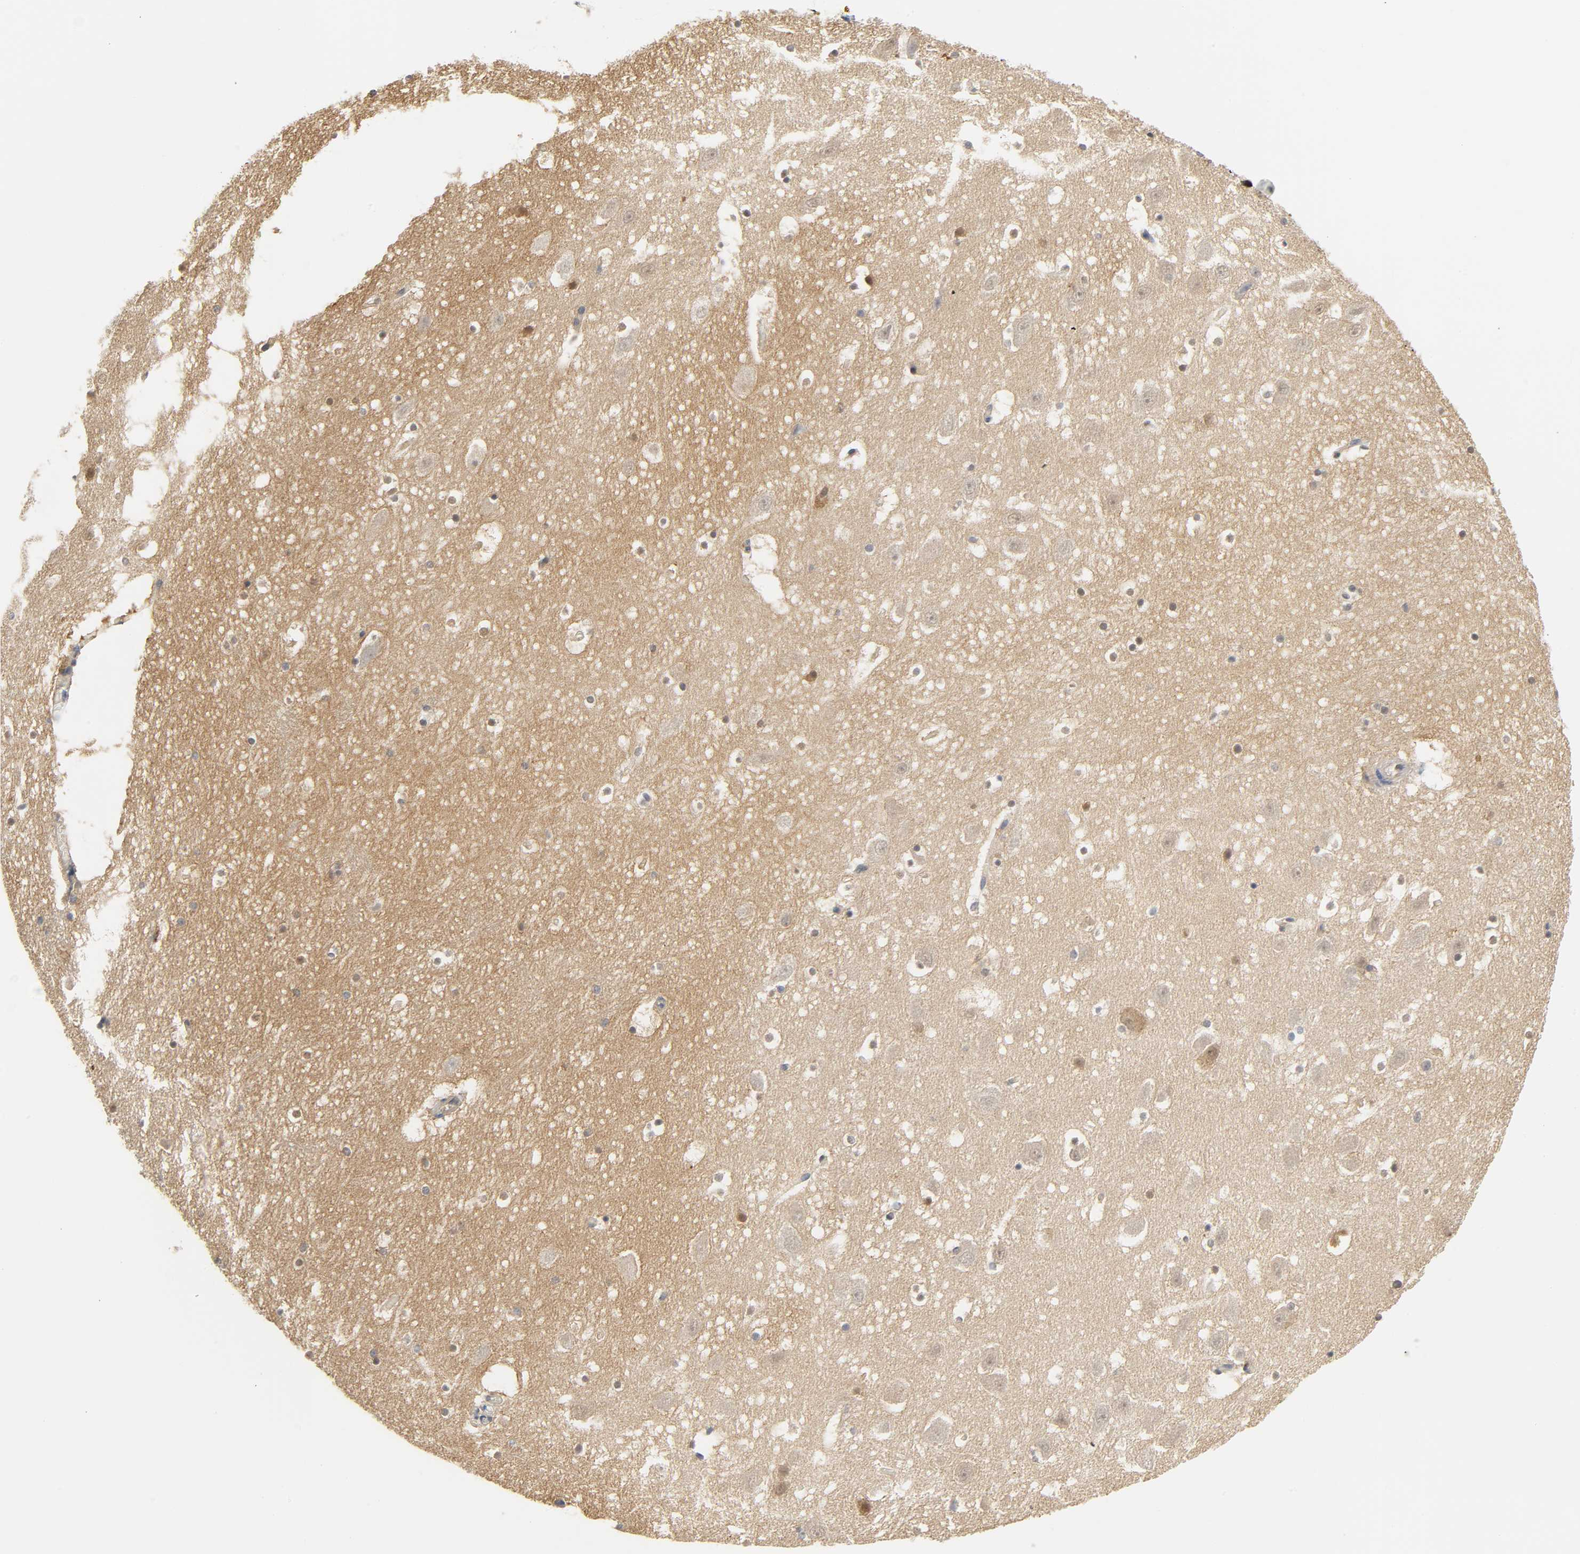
{"staining": {"intensity": "negative", "quantity": "none", "location": "none"}, "tissue": "hippocampus", "cell_type": "Glial cells", "image_type": "normal", "snomed": [{"axis": "morphology", "description": "Normal tissue, NOS"}, {"axis": "topography", "description": "Hippocampus"}], "caption": "Glial cells show no significant positivity in normal hippocampus. The staining is performed using DAB brown chromogen with nuclei counter-stained in using hematoxylin.", "gene": "MIF", "patient": {"sex": "male", "age": 45}}